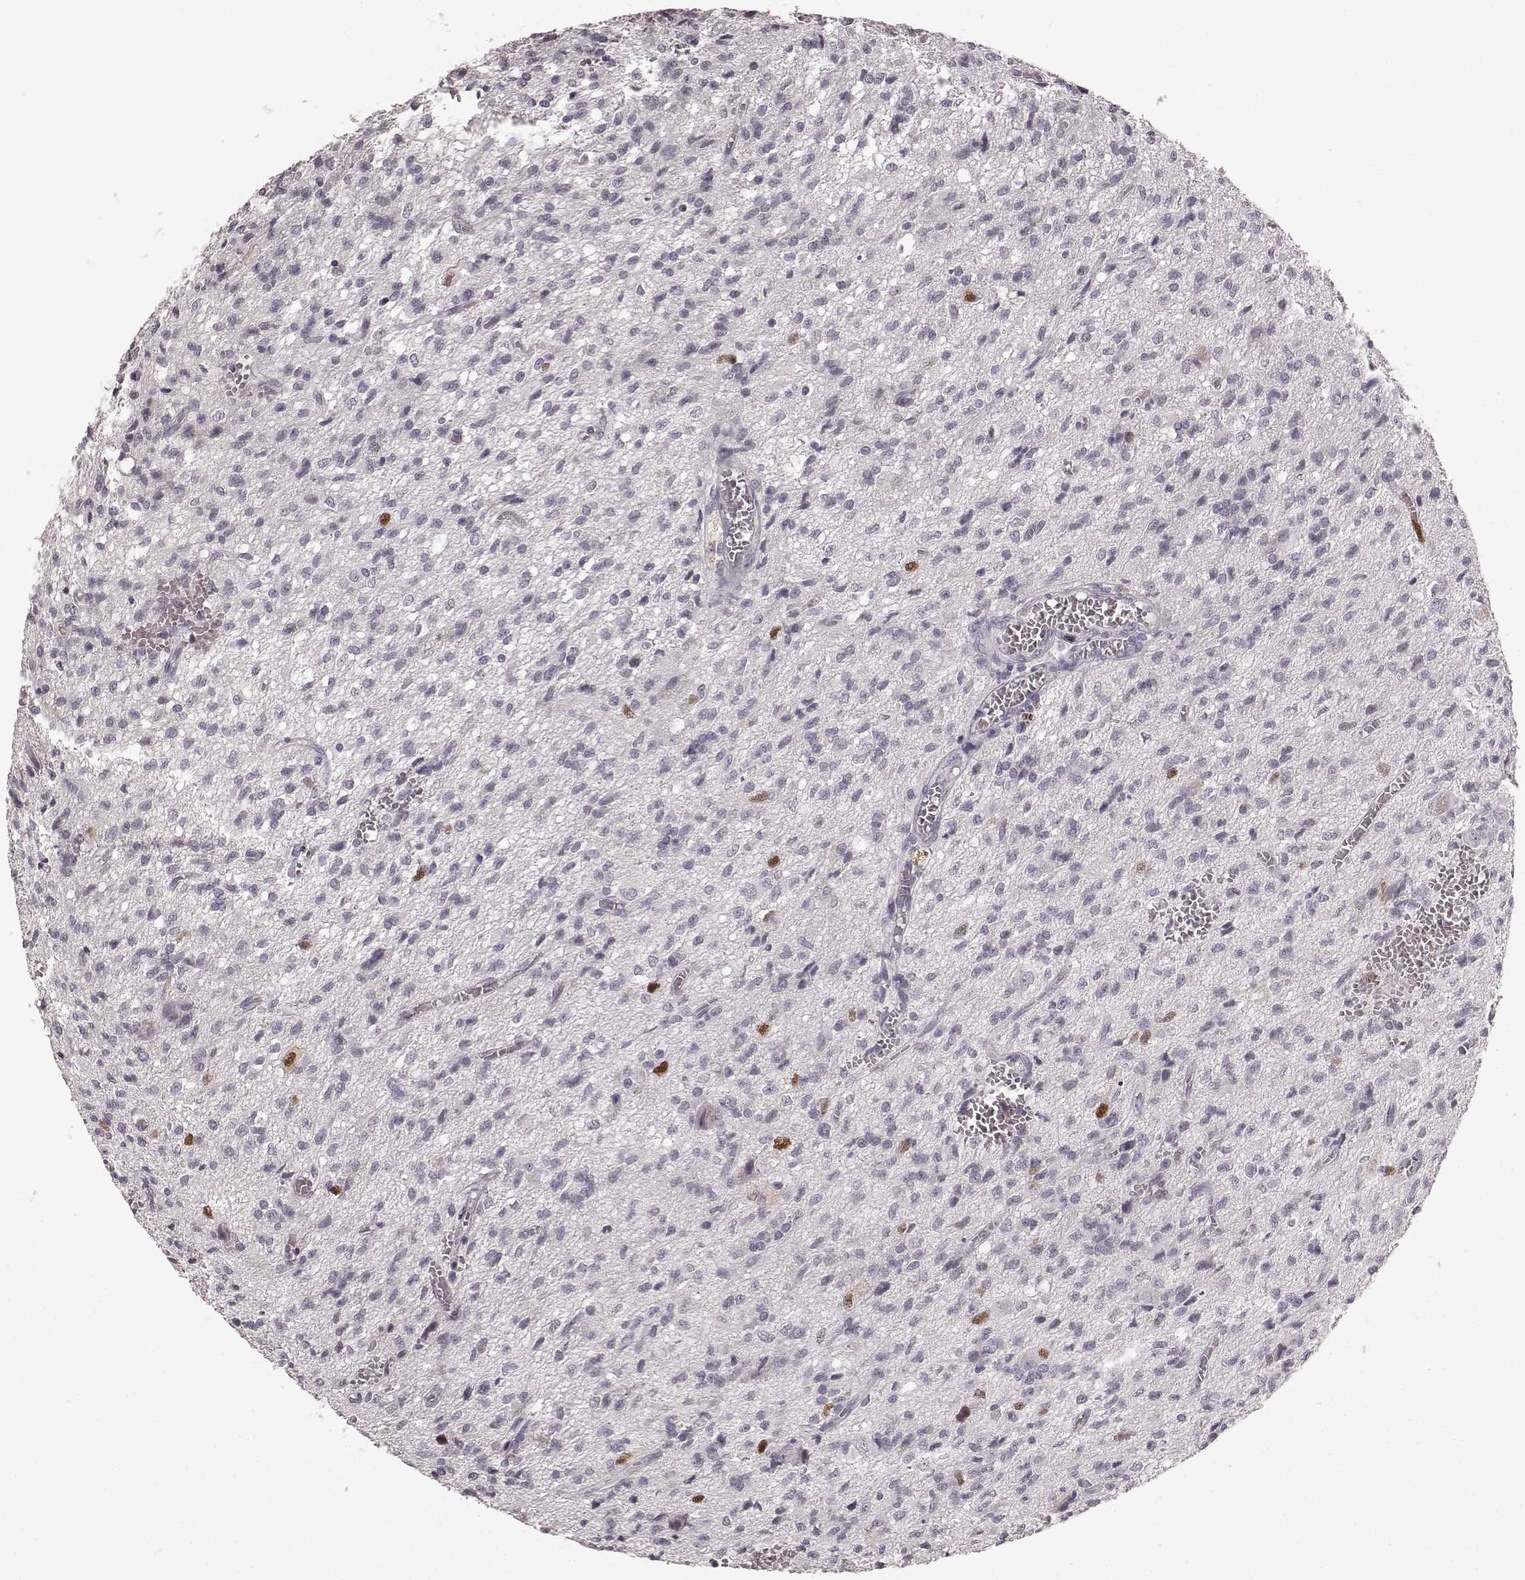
{"staining": {"intensity": "strong", "quantity": "<25%", "location": "nuclear"}, "tissue": "glioma", "cell_type": "Tumor cells", "image_type": "cancer", "snomed": [{"axis": "morphology", "description": "Glioma, malignant, Low grade"}, {"axis": "topography", "description": "Brain"}], "caption": "This histopathology image demonstrates IHC staining of human glioma, with medium strong nuclear expression in about <25% of tumor cells.", "gene": "CCNA2", "patient": {"sex": "male", "age": 64}}